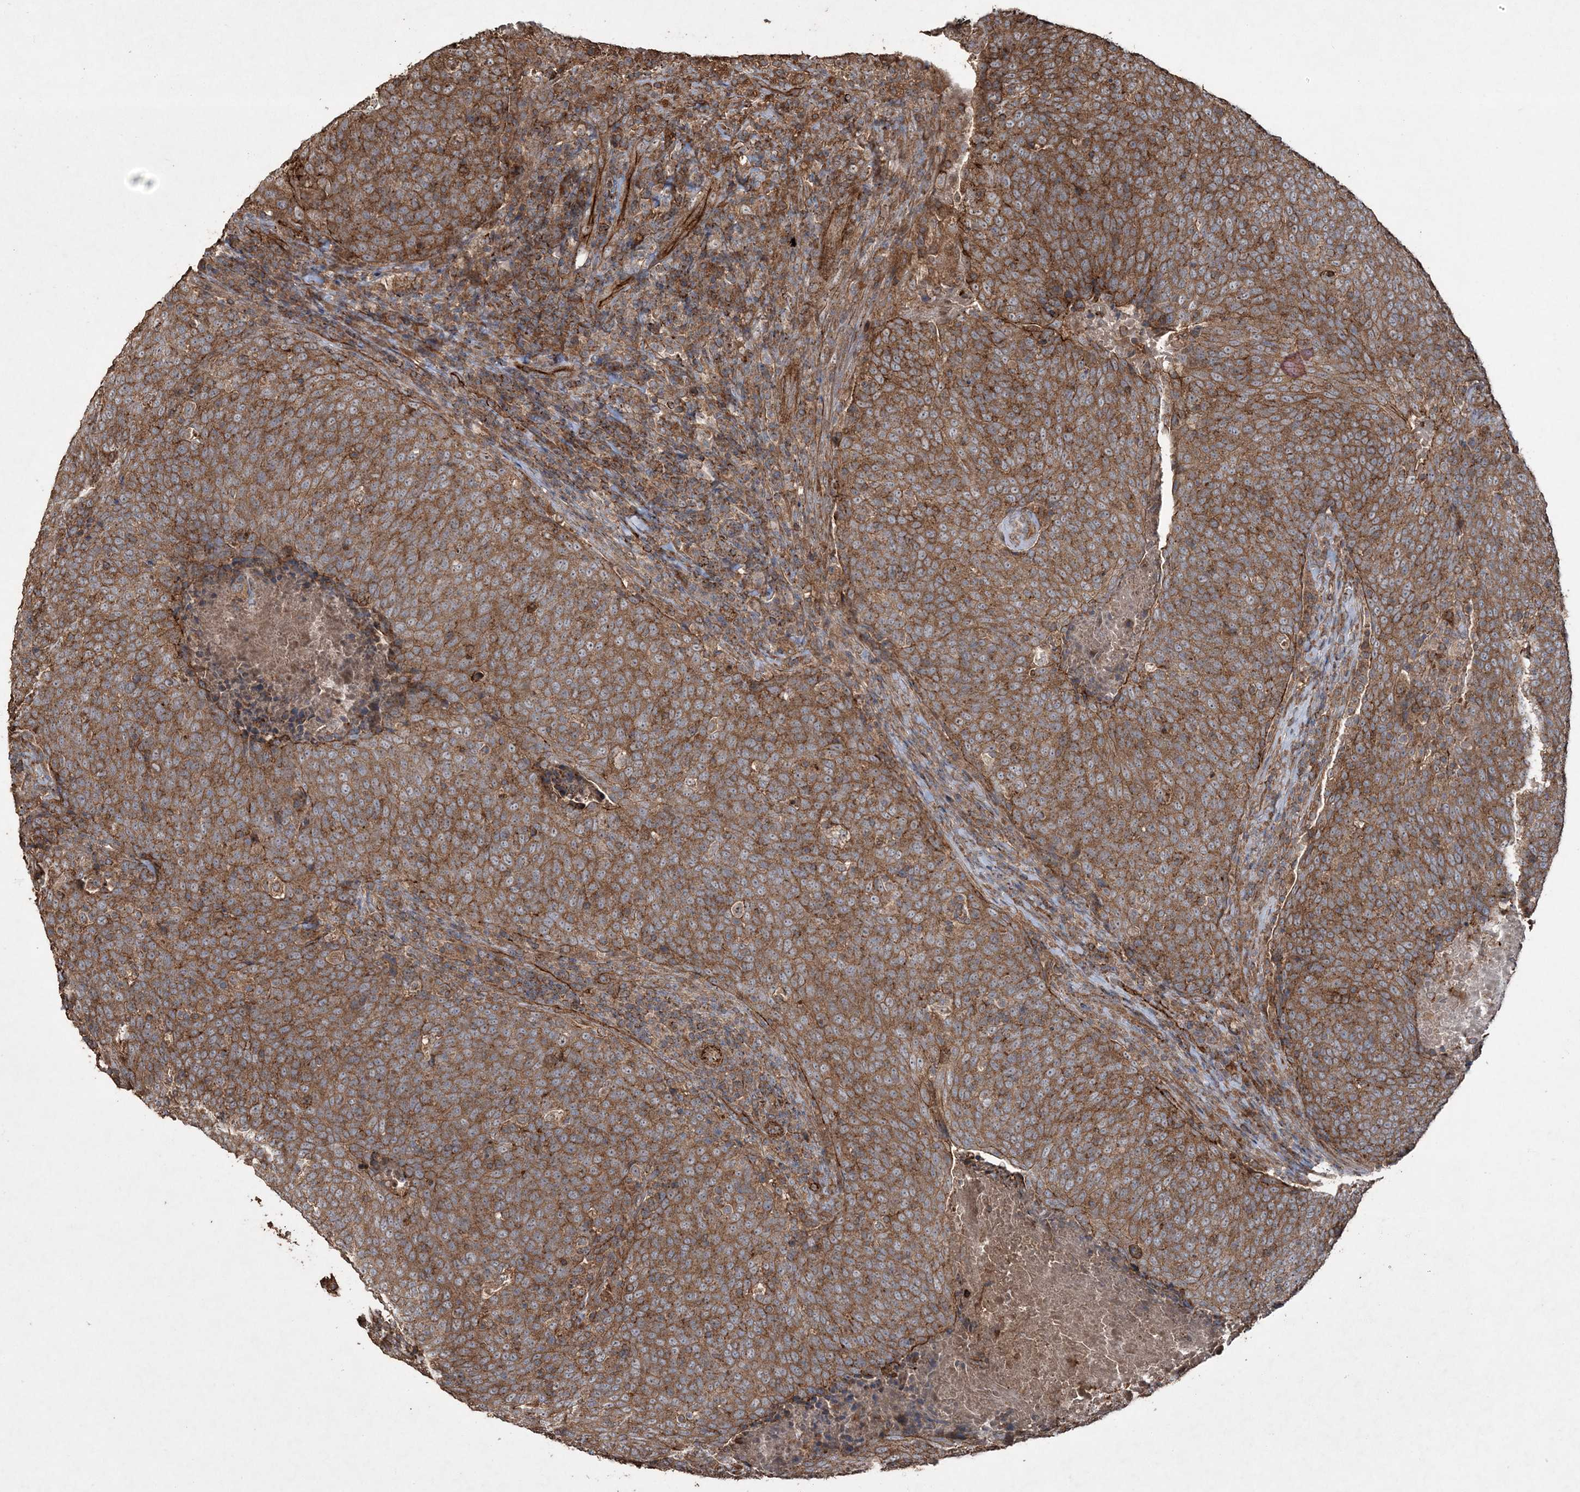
{"staining": {"intensity": "moderate", "quantity": ">75%", "location": "cytoplasmic/membranous"}, "tissue": "head and neck cancer", "cell_type": "Tumor cells", "image_type": "cancer", "snomed": [{"axis": "morphology", "description": "Squamous cell carcinoma, NOS"}, {"axis": "morphology", "description": "Squamous cell carcinoma, metastatic, NOS"}, {"axis": "topography", "description": "Lymph node"}, {"axis": "topography", "description": "Head-Neck"}], "caption": "High-magnification brightfield microscopy of head and neck squamous cell carcinoma stained with DAB (brown) and counterstained with hematoxylin (blue). tumor cells exhibit moderate cytoplasmic/membranous expression is appreciated in about>75% of cells. Ihc stains the protein of interest in brown and the nuclei are stained blue.", "gene": "TTC7A", "patient": {"sex": "male", "age": 62}}